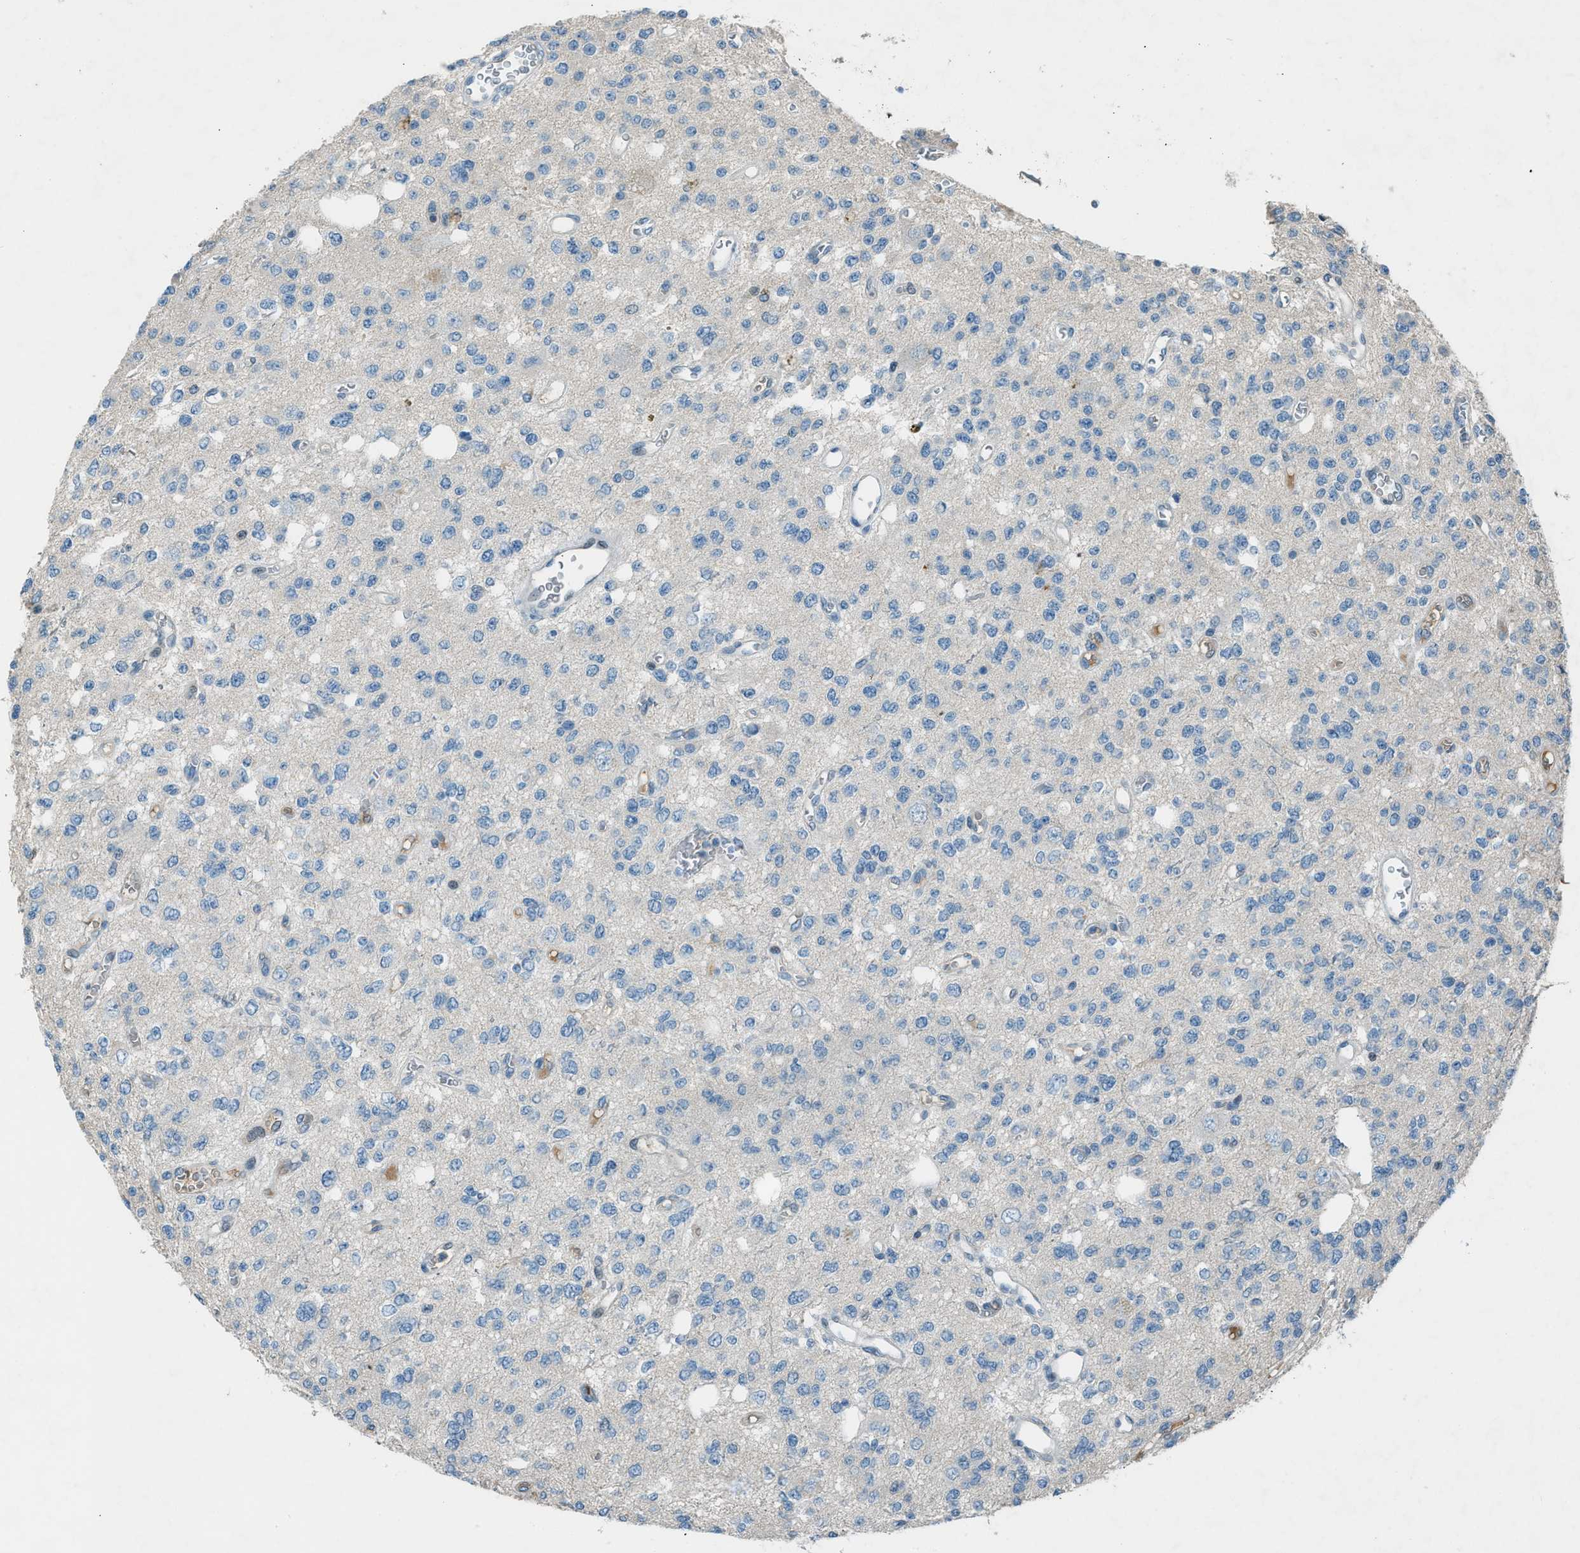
{"staining": {"intensity": "negative", "quantity": "none", "location": "none"}, "tissue": "glioma", "cell_type": "Tumor cells", "image_type": "cancer", "snomed": [{"axis": "morphology", "description": "Glioma, malignant, Low grade"}, {"axis": "topography", "description": "Brain"}], "caption": "A high-resolution image shows immunohistochemistry (IHC) staining of malignant glioma (low-grade), which reveals no significant staining in tumor cells.", "gene": "FBLN2", "patient": {"sex": "male", "age": 38}}